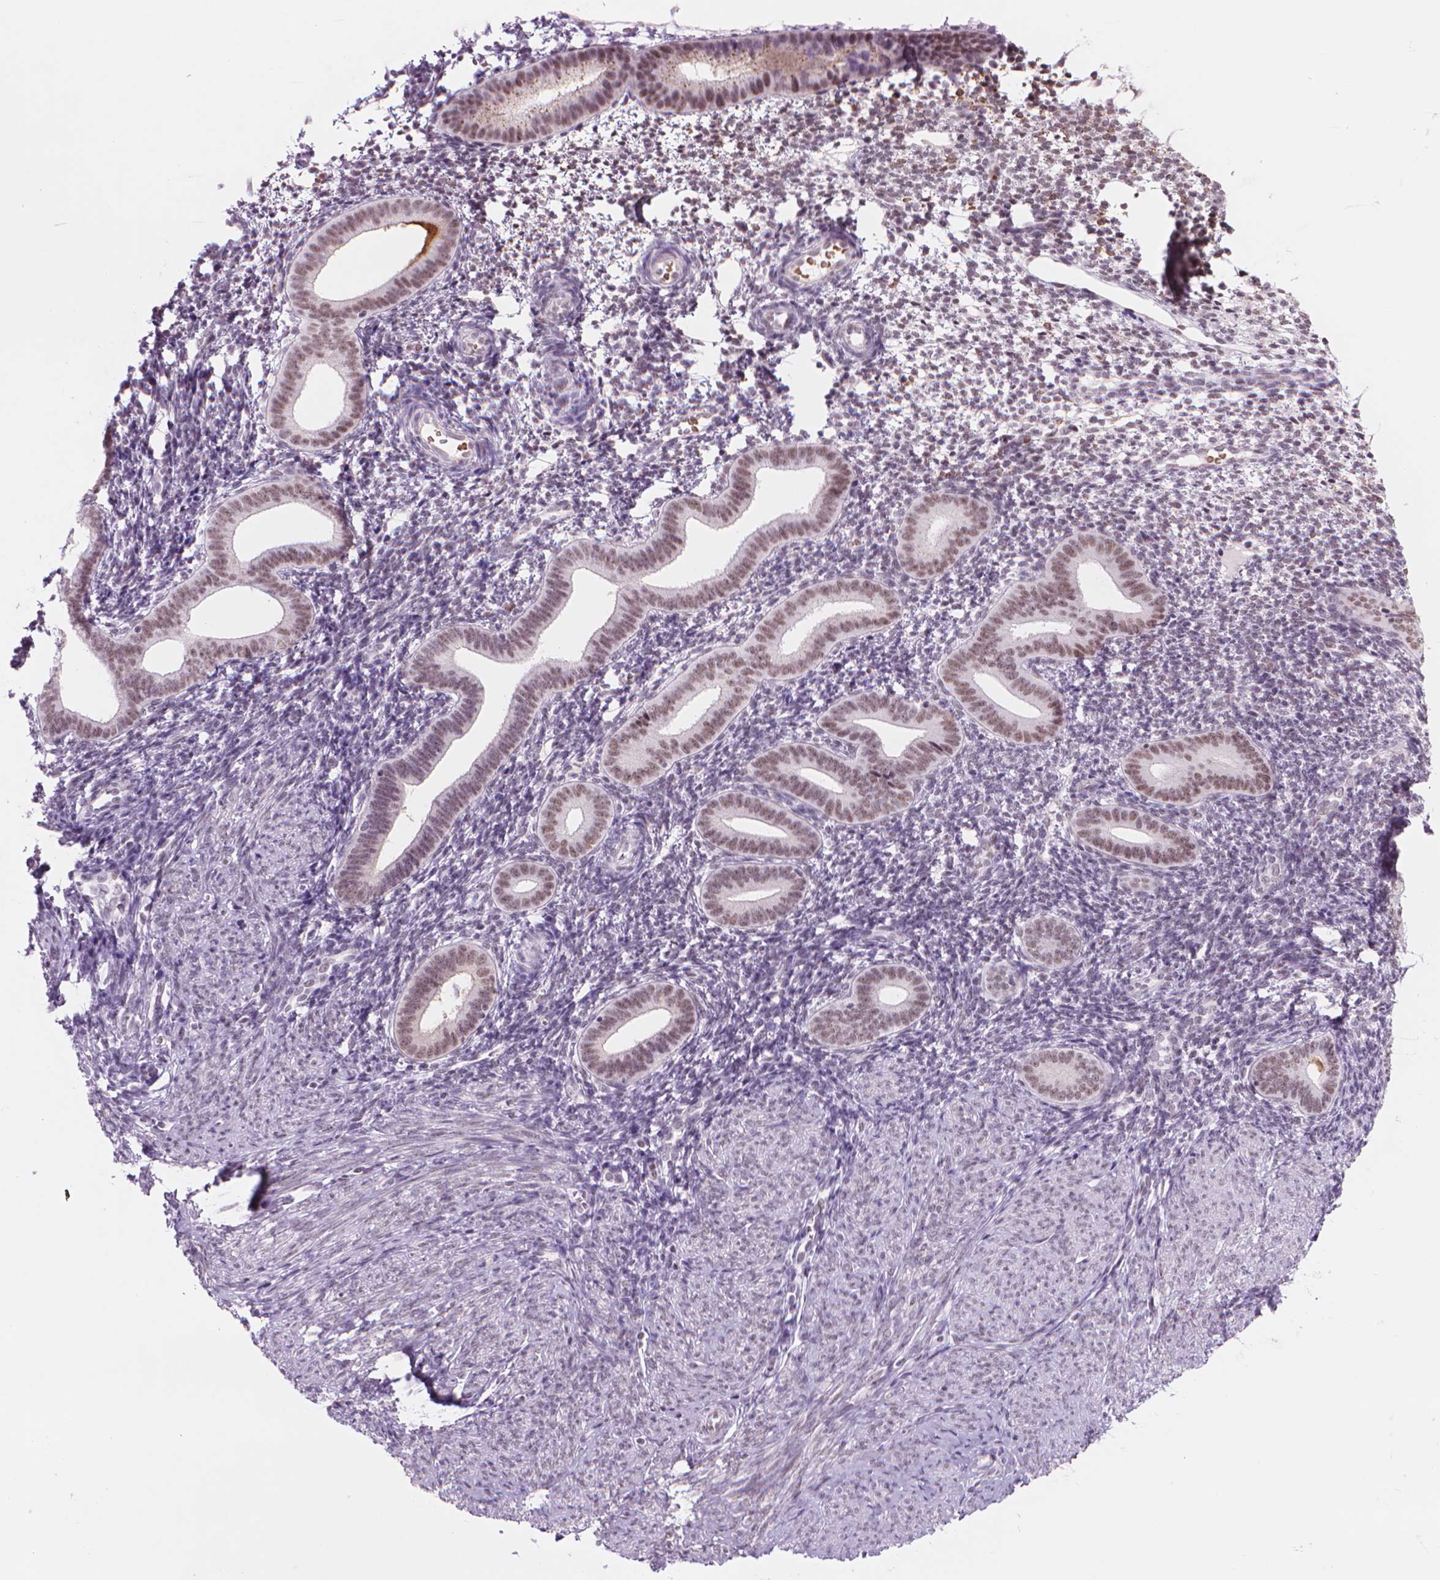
{"staining": {"intensity": "moderate", "quantity": "<25%", "location": "nuclear"}, "tissue": "endometrium", "cell_type": "Cells in endometrial stroma", "image_type": "normal", "snomed": [{"axis": "morphology", "description": "Normal tissue, NOS"}, {"axis": "topography", "description": "Endometrium"}], "caption": "DAB immunohistochemical staining of normal endometrium shows moderate nuclear protein positivity in about <25% of cells in endometrial stroma. (DAB IHC with brightfield microscopy, high magnification).", "gene": "POLR3D", "patient": {"sex": "female", "age": 40}}